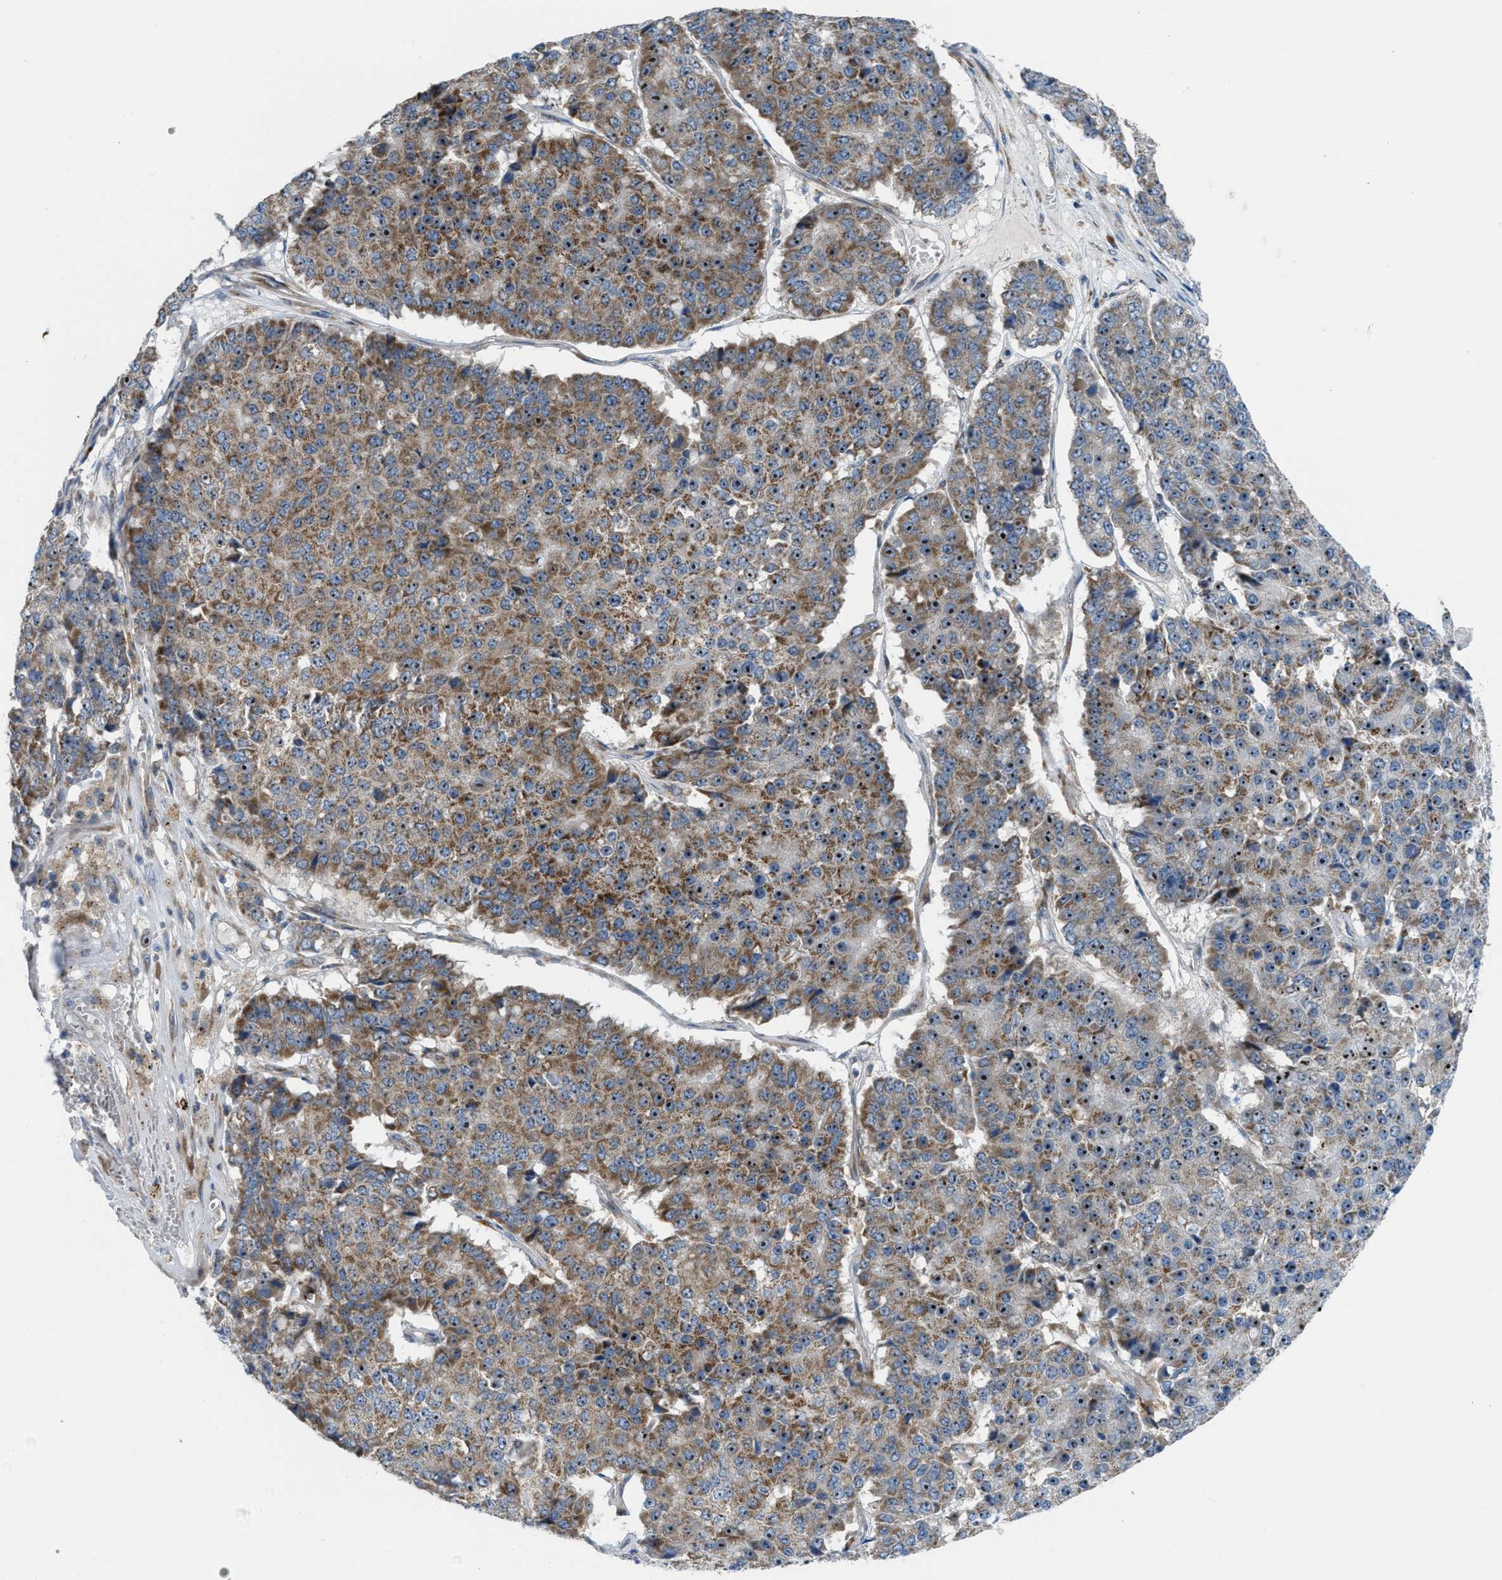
{"staining": {"intensity": "moderate", "quantity": ">75%", "location": "cytoplasmic/membranous,nuclear"}, "tissue": "pancreatic cancer", "cell_type": "Tumor cells", "image_type": "cancer", "snomed": [{"axis": "morphology", "description": "Adenocarcinoma, NOS"}, {"axis": "topography", "description": "Pancreas"}], "caption": "The photomicrograph demonstrates a brown stain indicating the presence of a protein in the cytoplasmic/membranous and nuclear of tumor cells in adenocarcinoma (pancreatic). (Stains: DAB (3,3'-diaminobenzidine) in brown, nuclei in blue, Microscopy: brightfield microscopy at high magnification).", "gene": "TPH1", "patient": {"sex": "male", "age": 50}}